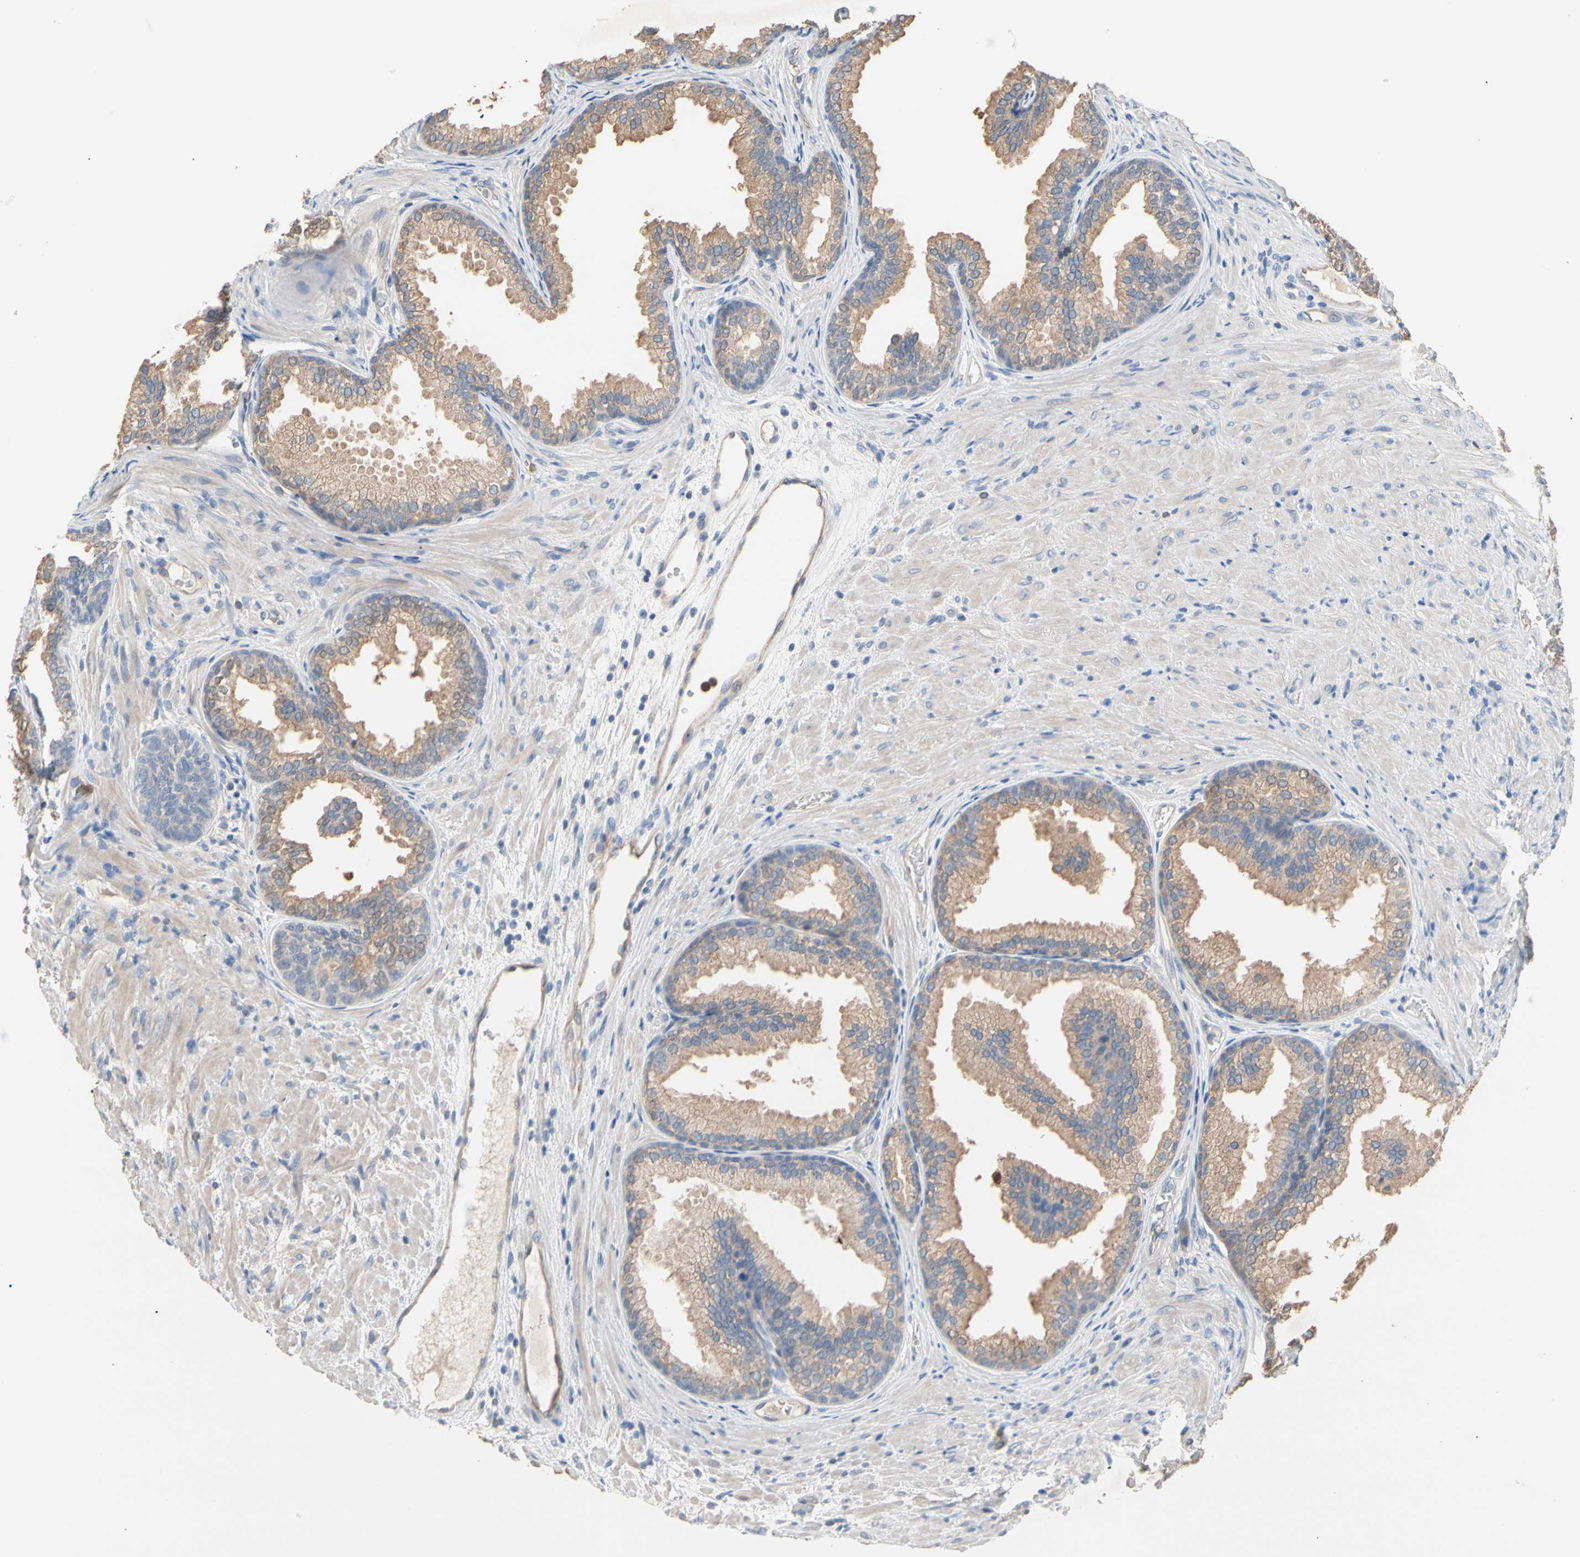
{"staining": {"intensity": "moderate", "quantity": ">75%", "location": "cytoplasmic/membranous"}, "tissue": "prostate", "cell_type": "Glandular cells", "image_type": "normal", "snomed": [{"axis": "morphology", "description": "Normal tissue, NOS"}, {"axis": "topography", "description": "Prostate"}], "caption": "This micrograph shows immunohistochemistry (IHC) staining of benign prostate, with medium moderate cytoplasmic/membranous positivity in about >75% of glandular cells.", "gene": "BBOX1", "patient": {"sex": "male", "age": 76}}